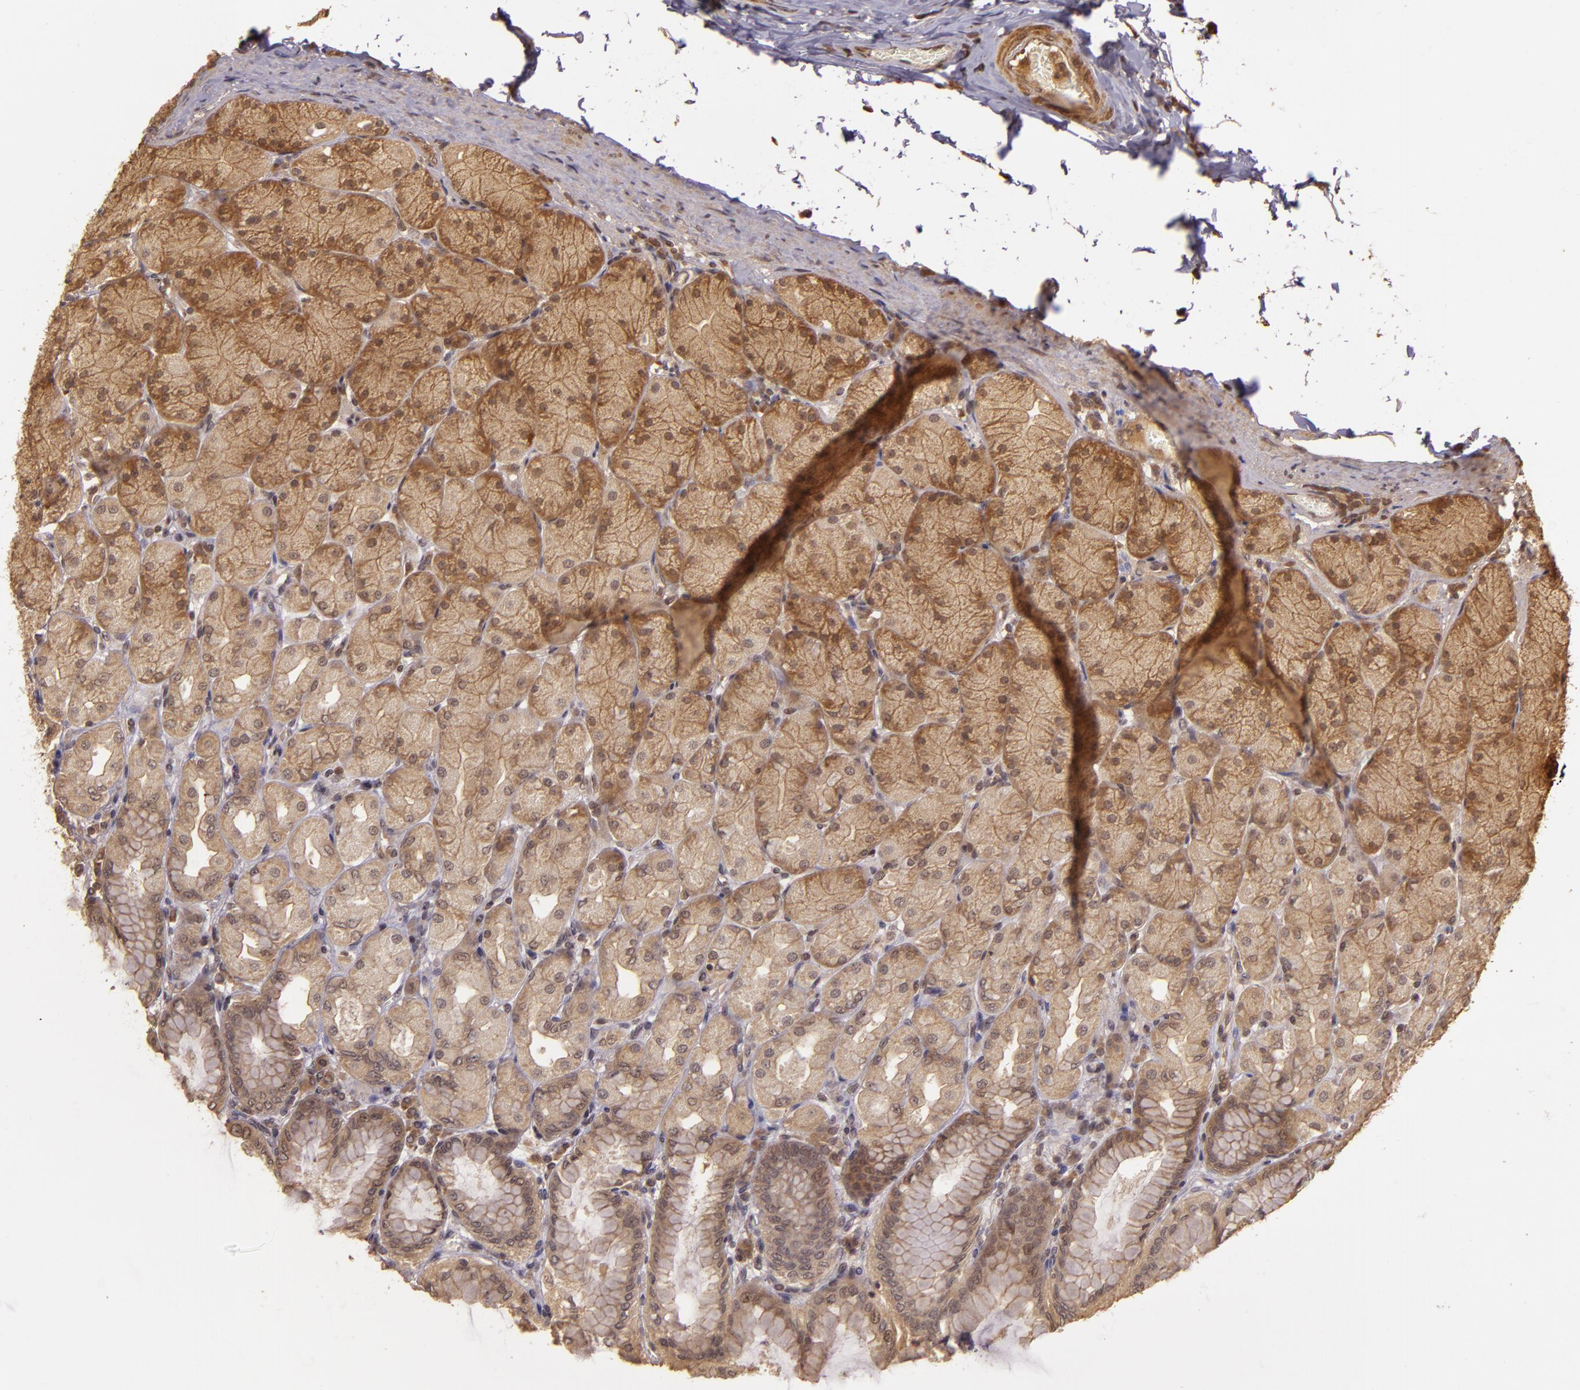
{"staining": {"intensity": "moderate", "quantity": "25%-75%", "location": "cytoplasmic/membranous"}, "tissue": "stomach", "cell_type": "Glandular cells", "image_type": "normal", "snomed": [{"axis": "morphology", "description": "Normal tissue, NOS"}, {"axis": "topography", "description": "Stomach, upper"}], "caption": "Glandular cells demonstrate medium levels of moderate cytoplasmic/membranous staining in about 25%-75% of cells in unremarkable human stomach. (Stains: DAB (3,3'-diaminobenzidine) in brown, nuclei in blue, Microscopy: brightfield microscopy at high magnification).", "gene": "TXNRD2", "patient": {"sex": "female", "age": 56}}